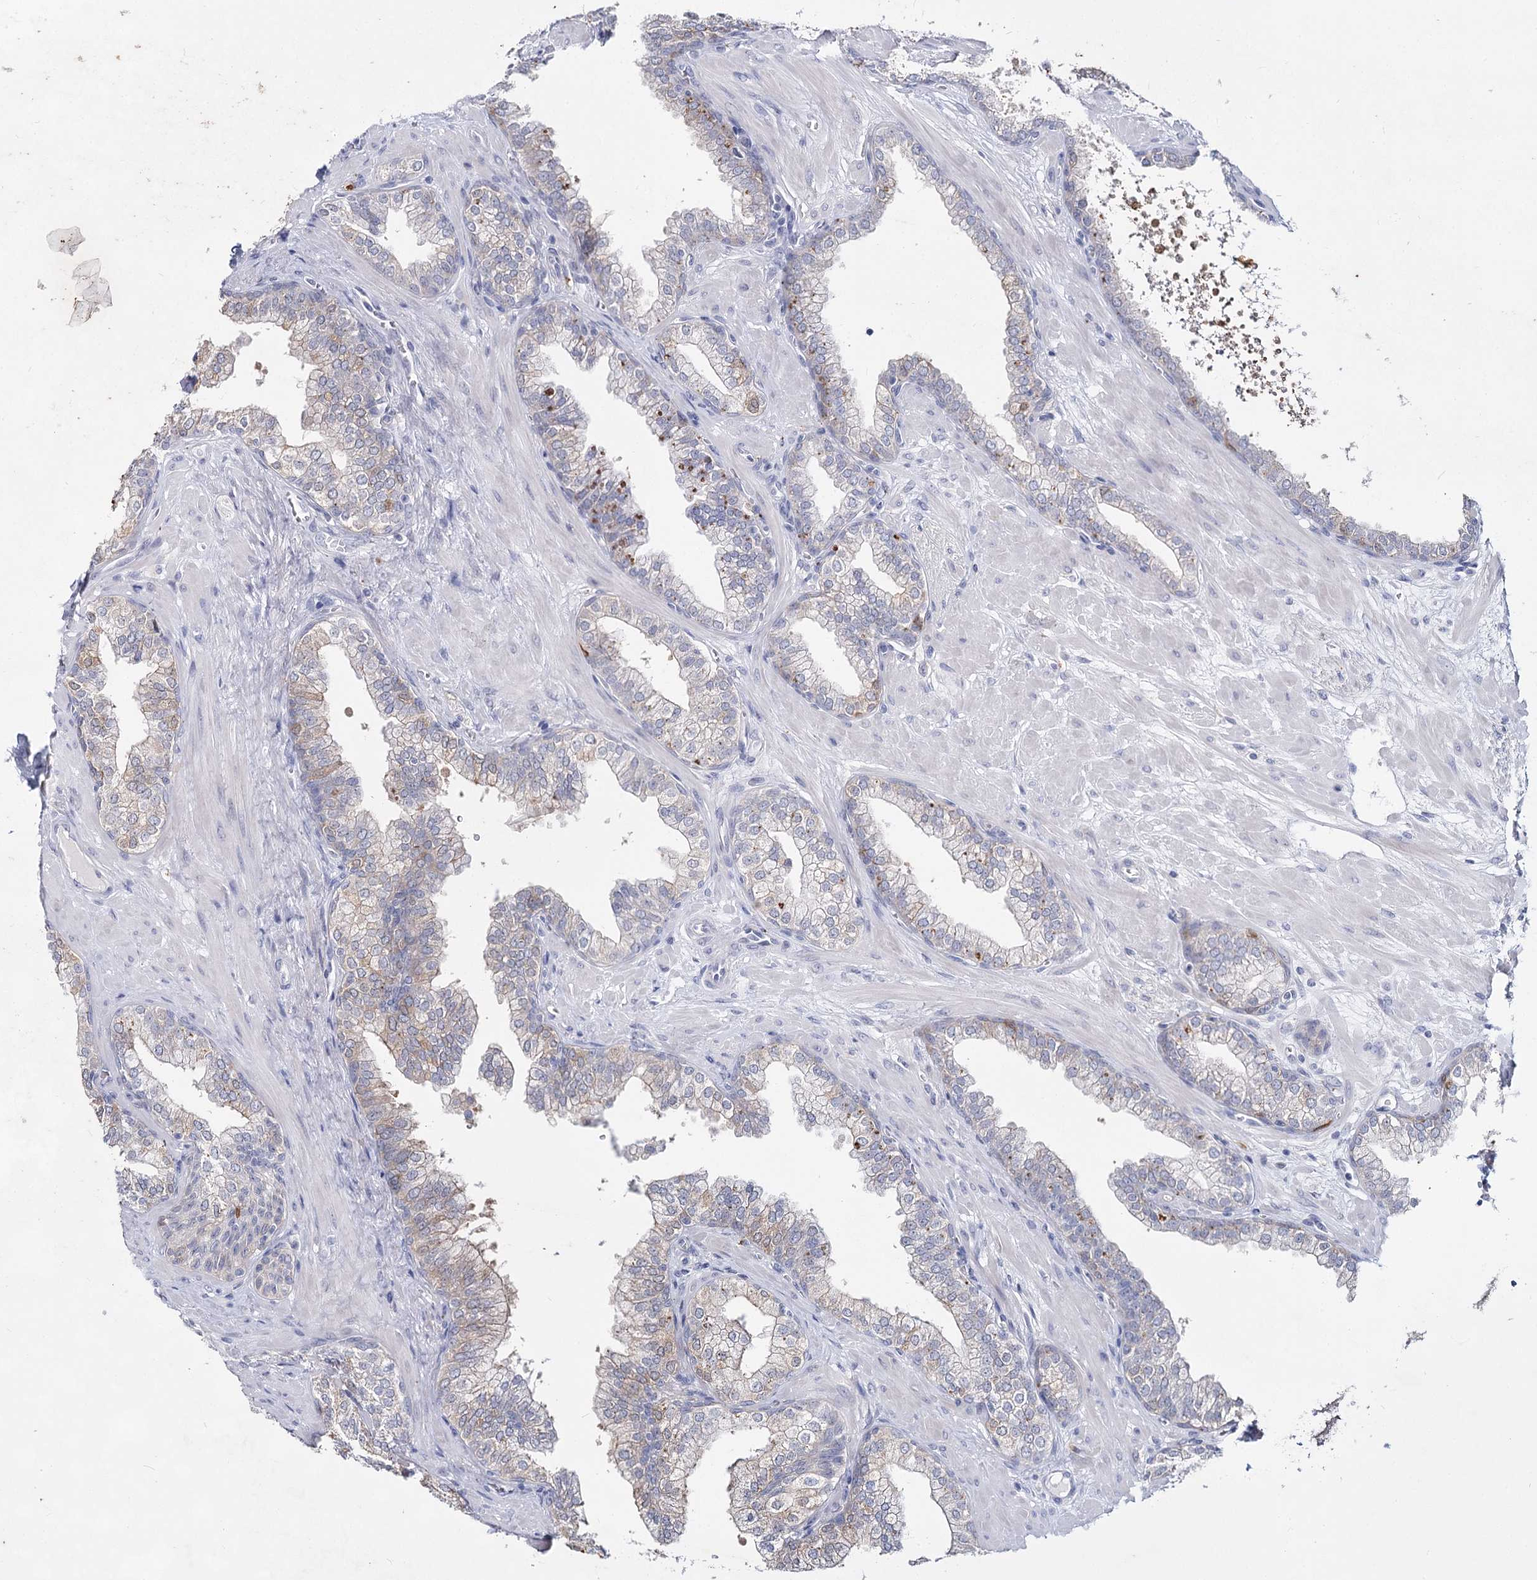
{"staining": {"intensity": "weak", "quantity": "<25%", "location": "cytoplasmic/membranous"}, "tissue": "prostate", "cell_type": "Glandular cells", "image_type": "normal", "snomed": [{"axis": "morphology", "description": "Normal tissue, NOS"}, {"axis": "topography", "description": "Prostate"}], "caption": "DAB (3,3'-diaminobenzidine) immunohistochemical staining of normal prostate demonstrates no significant expression in glandular cells.", "gene": "CCDC73", "patient": {"sex": "male", "age": 60}}